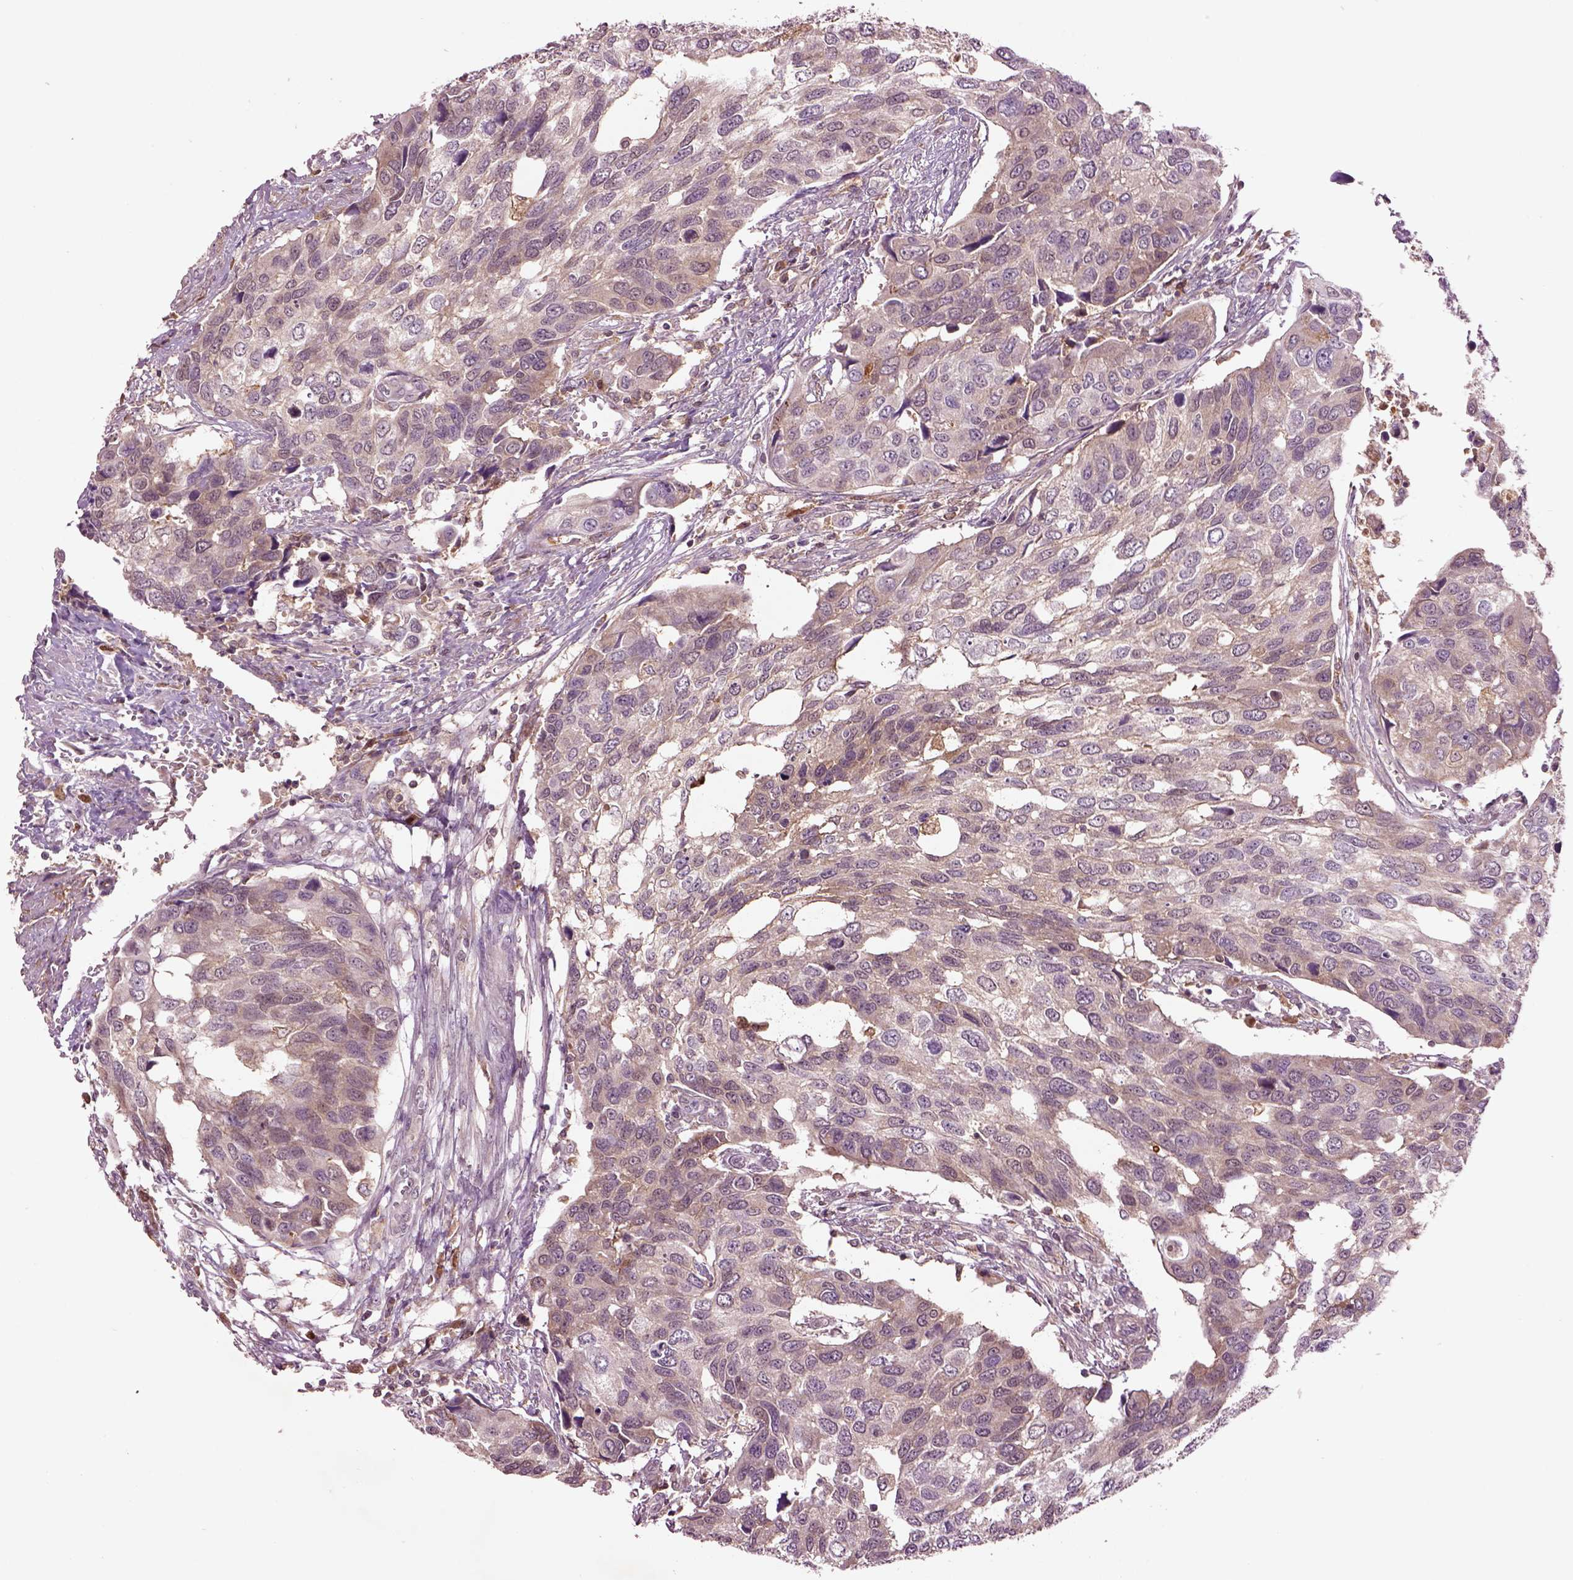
{"staining": {"intensity": "weak", "quantity": ">75%", "location": "cytoplasmic/membranous"}, "tissue": "urothelial cancer", "cell_type": "Tumor cells", "image_type": "cancer", "snomed": [{"axis": "morphology", "description": "Urothelial carcinoma, High grade"}, {"axis": "topography", "description": "Urinary bladder"}], "caption": "This image displays immunohistochemistry (IHC) staining of human urothelial cancer, with low weak cytoplasmic/membranous expression in approximately >75% of tumor cells.", "gene": "MDP1", "patient": {"sex": "male", "age": 60}}